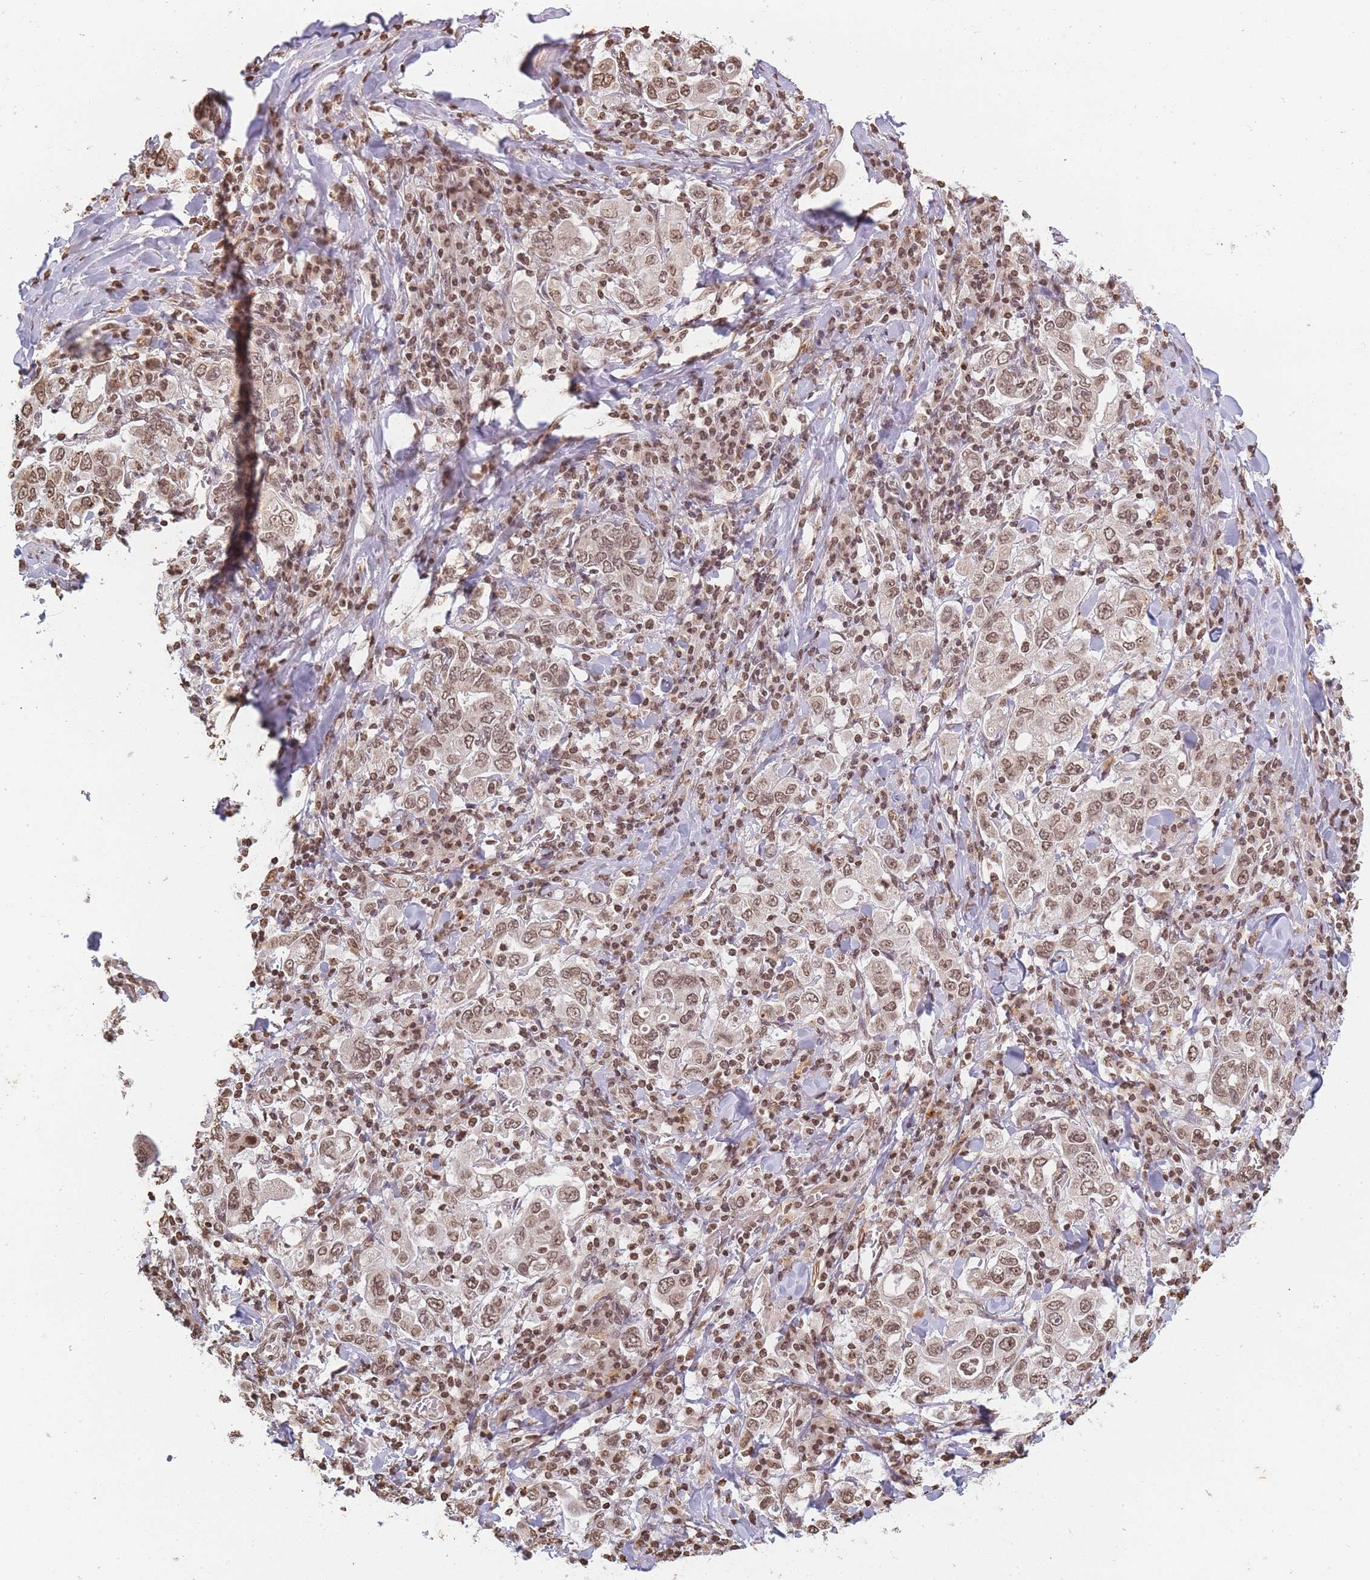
{"staining": {"intensity": "moderate", "quantity": ">75%", "location": "nuclear"}, "tissue": "stomach cancer", "cell_type": "Tumor cells", "image_type": "cancer", "snomed": [{"axis": "morphology", "description": "Adenocarcinoma, NOS"}, {"axis": "topography", "description": "Stomach, upper"}], "caption": "This is an image of immunohistochemistry (IHC) staining of adenocarcinoma (stomach), which shows moderate positivity in the nuclear of tumor cells.", "gene": "WWTR1", "patient": {"sex": "male", "age": 62}}